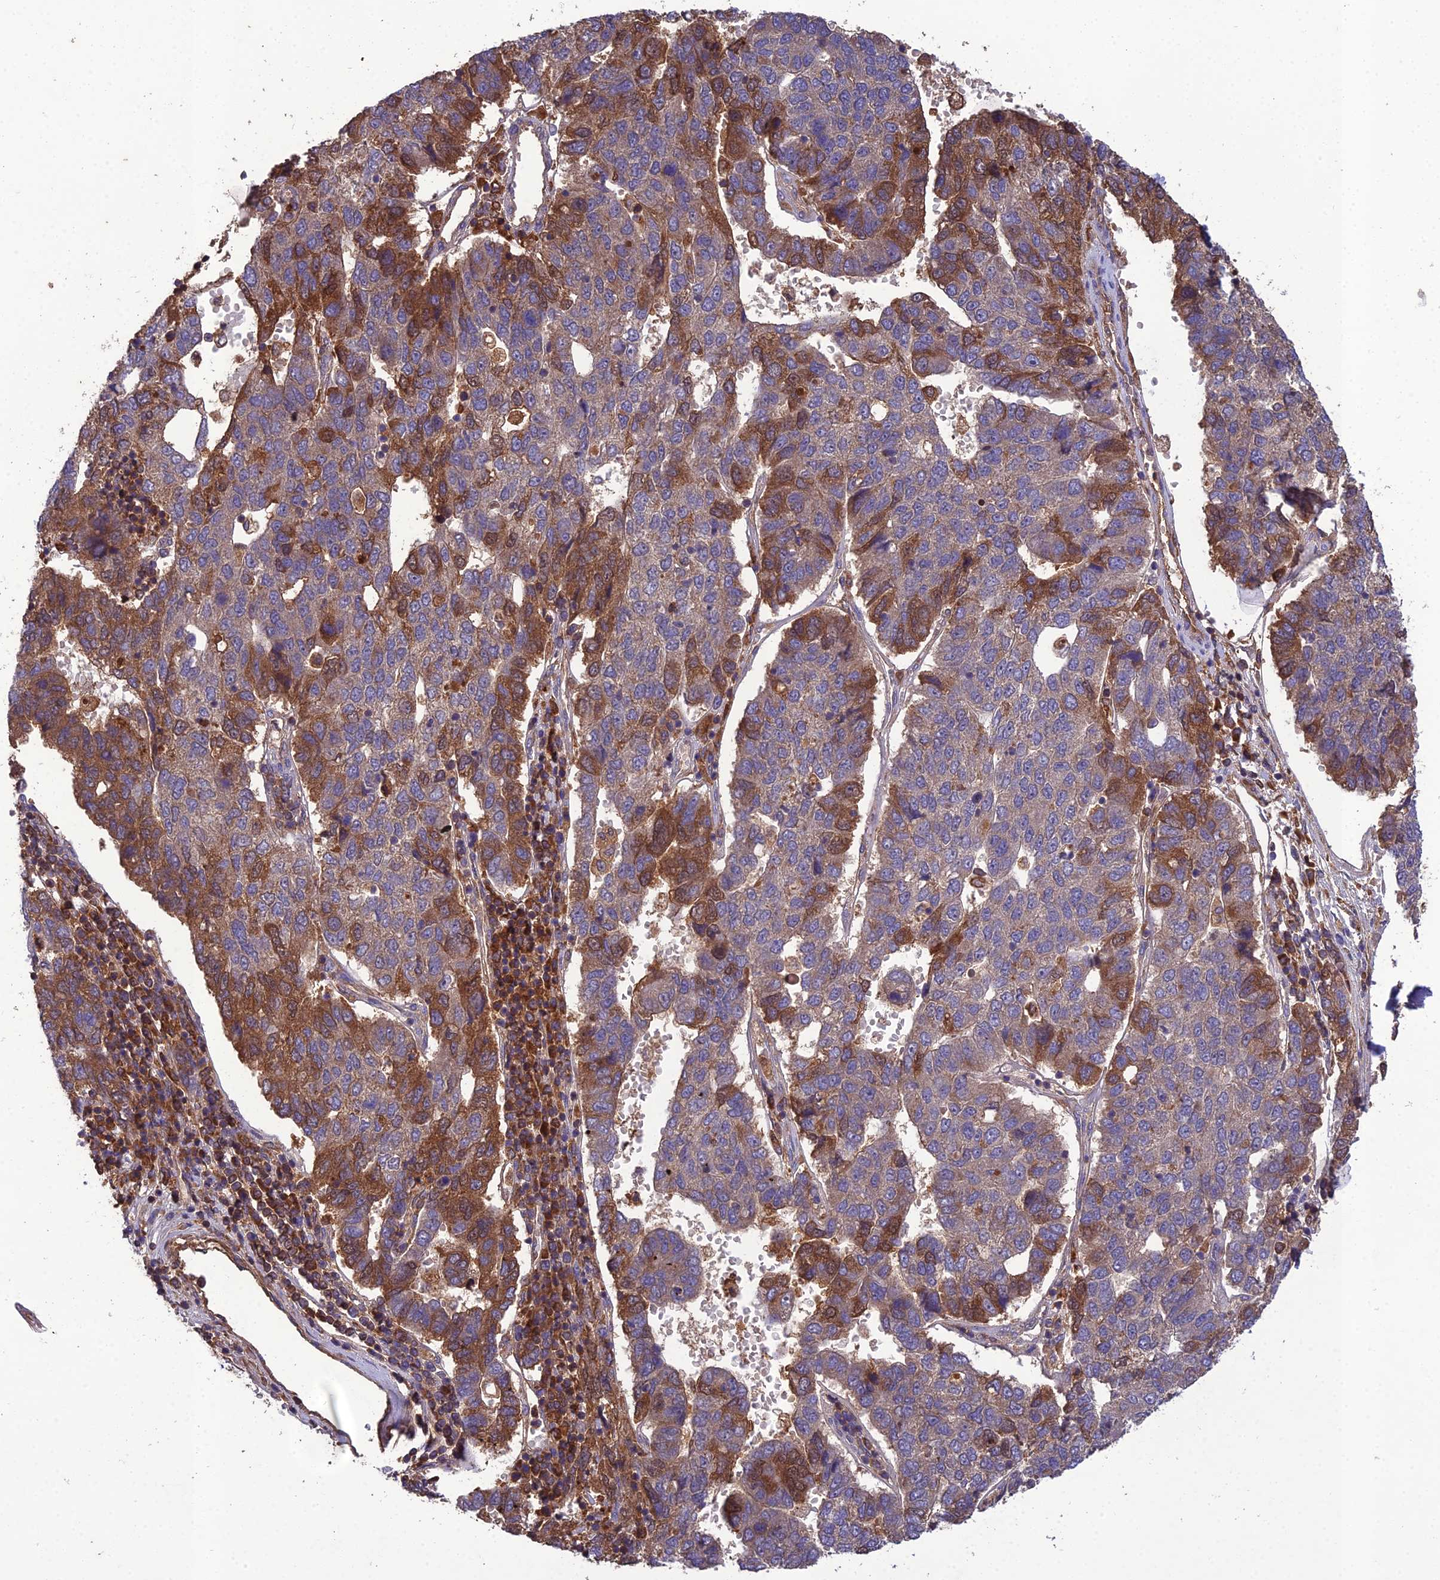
{"staining": {"intensity": "strong", "quantity": "25%-75%", "location": "cytoplasmic/membranous"}, "tissue": "pancreatic cancer", "cell_type": "Tumor cells", "image_type": "cancer", "snomed": [{"axis": "morphology", "description": "Adenocarcinoma, NOS"}, {"axis": "topography", "description": "Pancreas"}], "caption": "Protein staining displays strong cytoplasmic/membranous expression in approximately 25%-75% of tumor cells in pancreatic adenocarcinoma.", "gene": "TMEM258", "patient": {"sex": "female", "age": 61}}